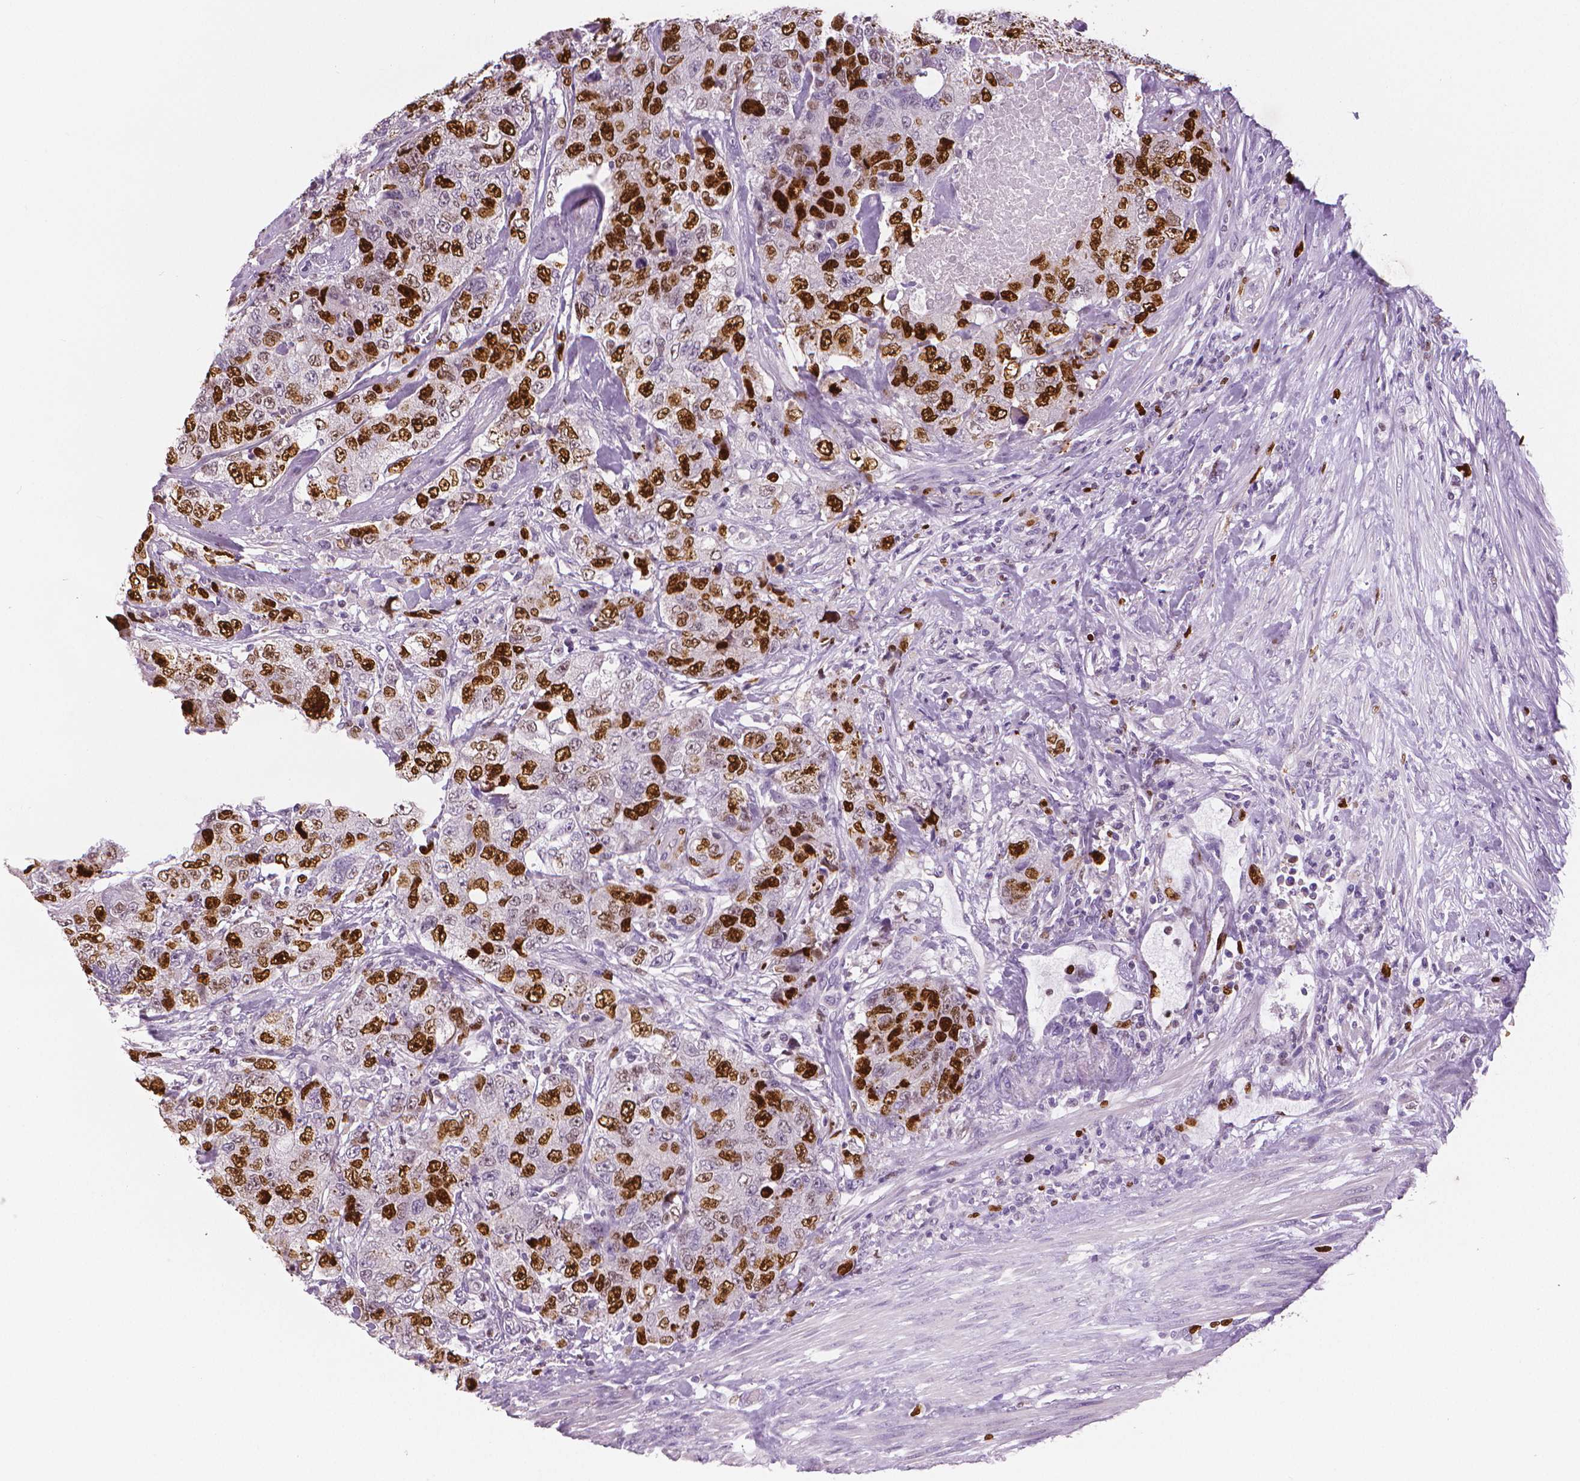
{"staining": {"intensity": "strong", "quantity": ">75%", "location": "nuclear"}, "tissue": "urothelial cancer", "cell_type": "Tumor cells", "image_type": "cancer", "snomed": [{"axis": "morphology", "description": "Urothelial carcinoma, High grade"}, {"axis": "topography", "description": "Urinary bladder"}], "caption": "Approximately >75% of tumor cells in high-grade urothelial carcinoma exhibit strong nuclear protein expression as visualized by brown immunohistochemical staining.", "gene": "MKI67", "patient": {"sex": "female", "age": 78}}